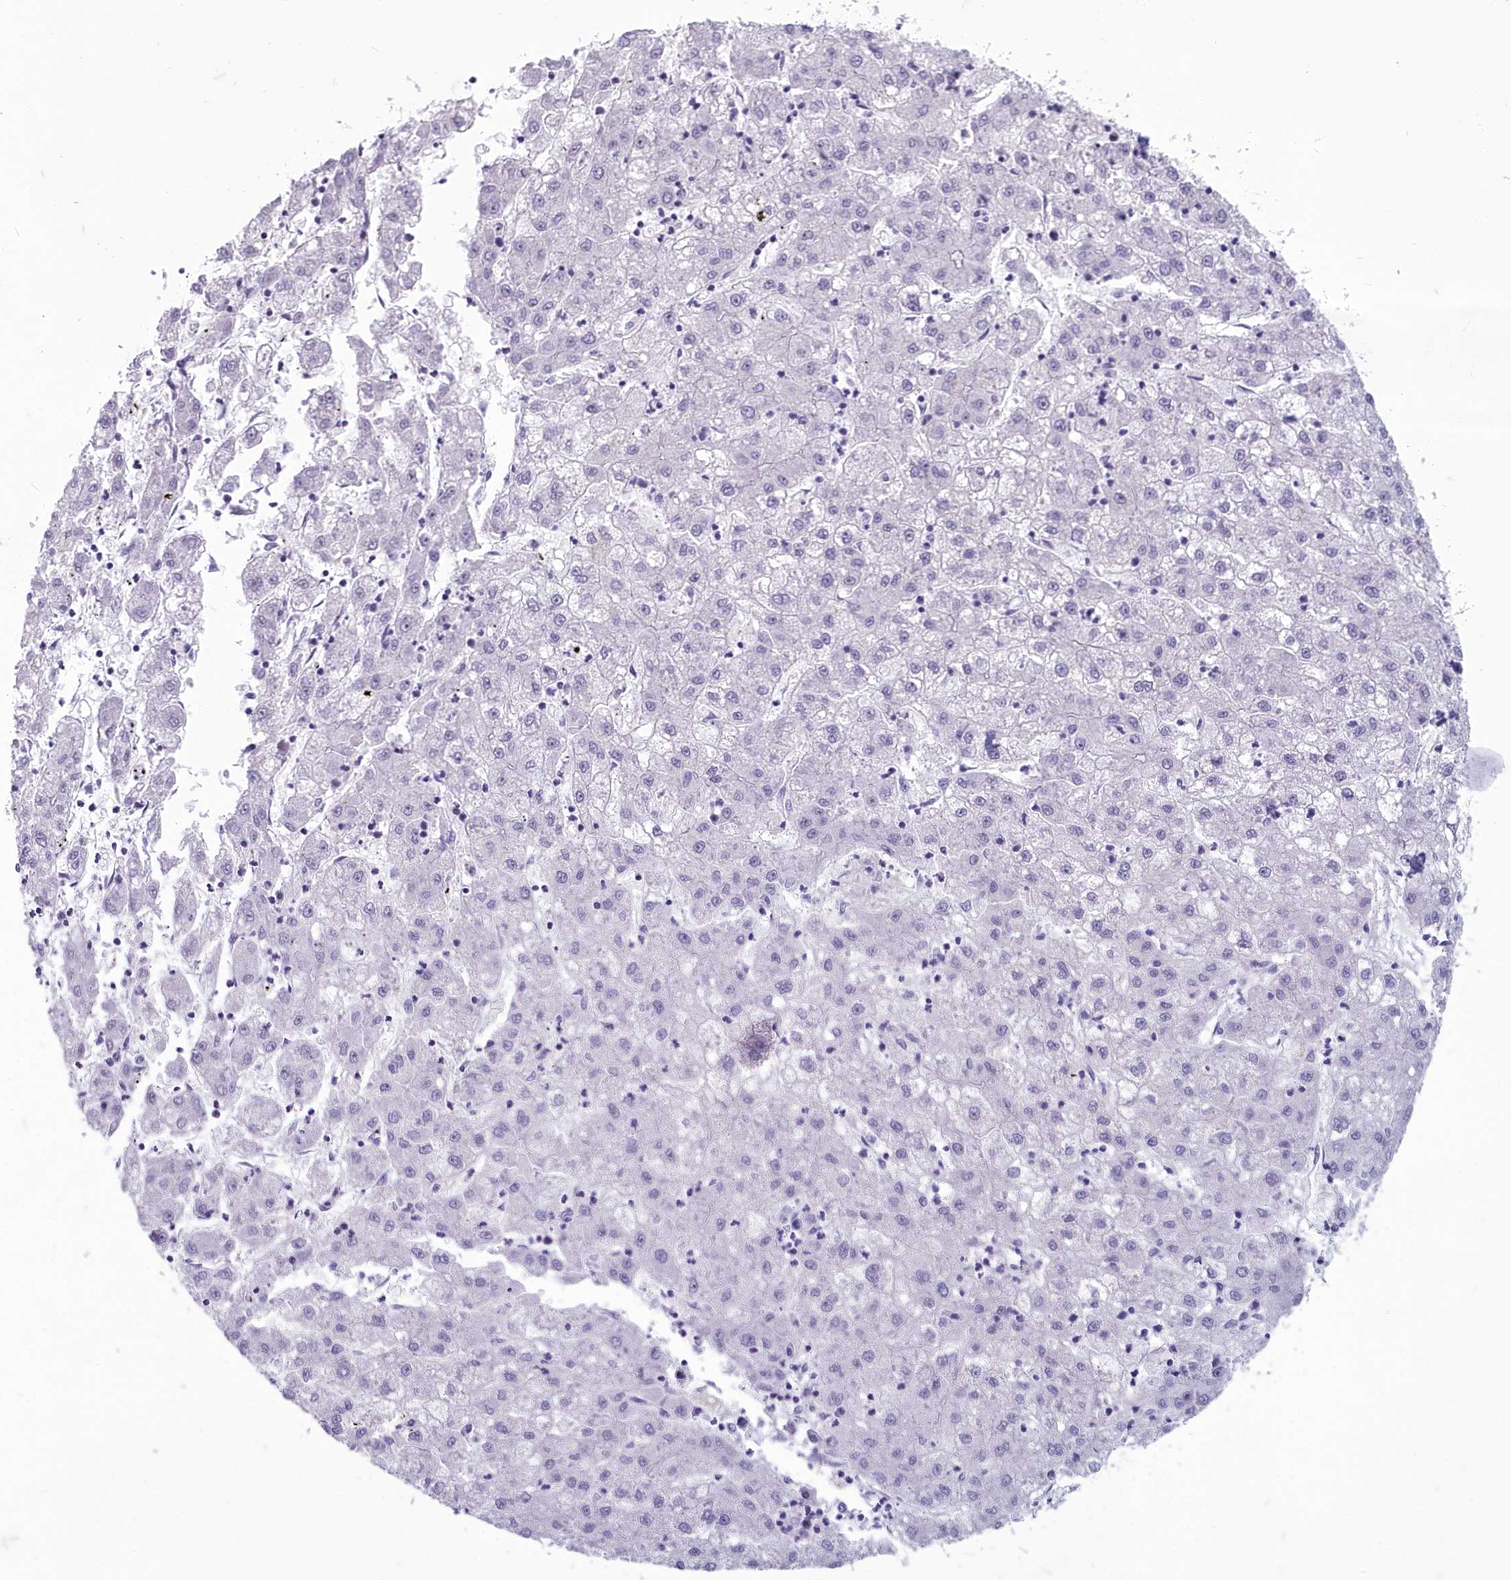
{"staining": {"intensity": "negative", "quantity": "none", "location": "none"}, "tissue": "liver cancer", "cell_type": "Tumor cells", "image_type": "cancer", "snomed": [{"axis": "morphology", "description": "Carcinoma, Hepatocellular, NOS"}, {"axis": "topography", "description": "Liver"}], "caption": "An immunohistochemistry (IHC) image of liver cancer is shown. There is no staining in tumor cells of liver cancer. (IHC, brightfield microscopy, high magnification).", "gene": "INSYN2A", "patient": {"sex": "male", "age": 72}}